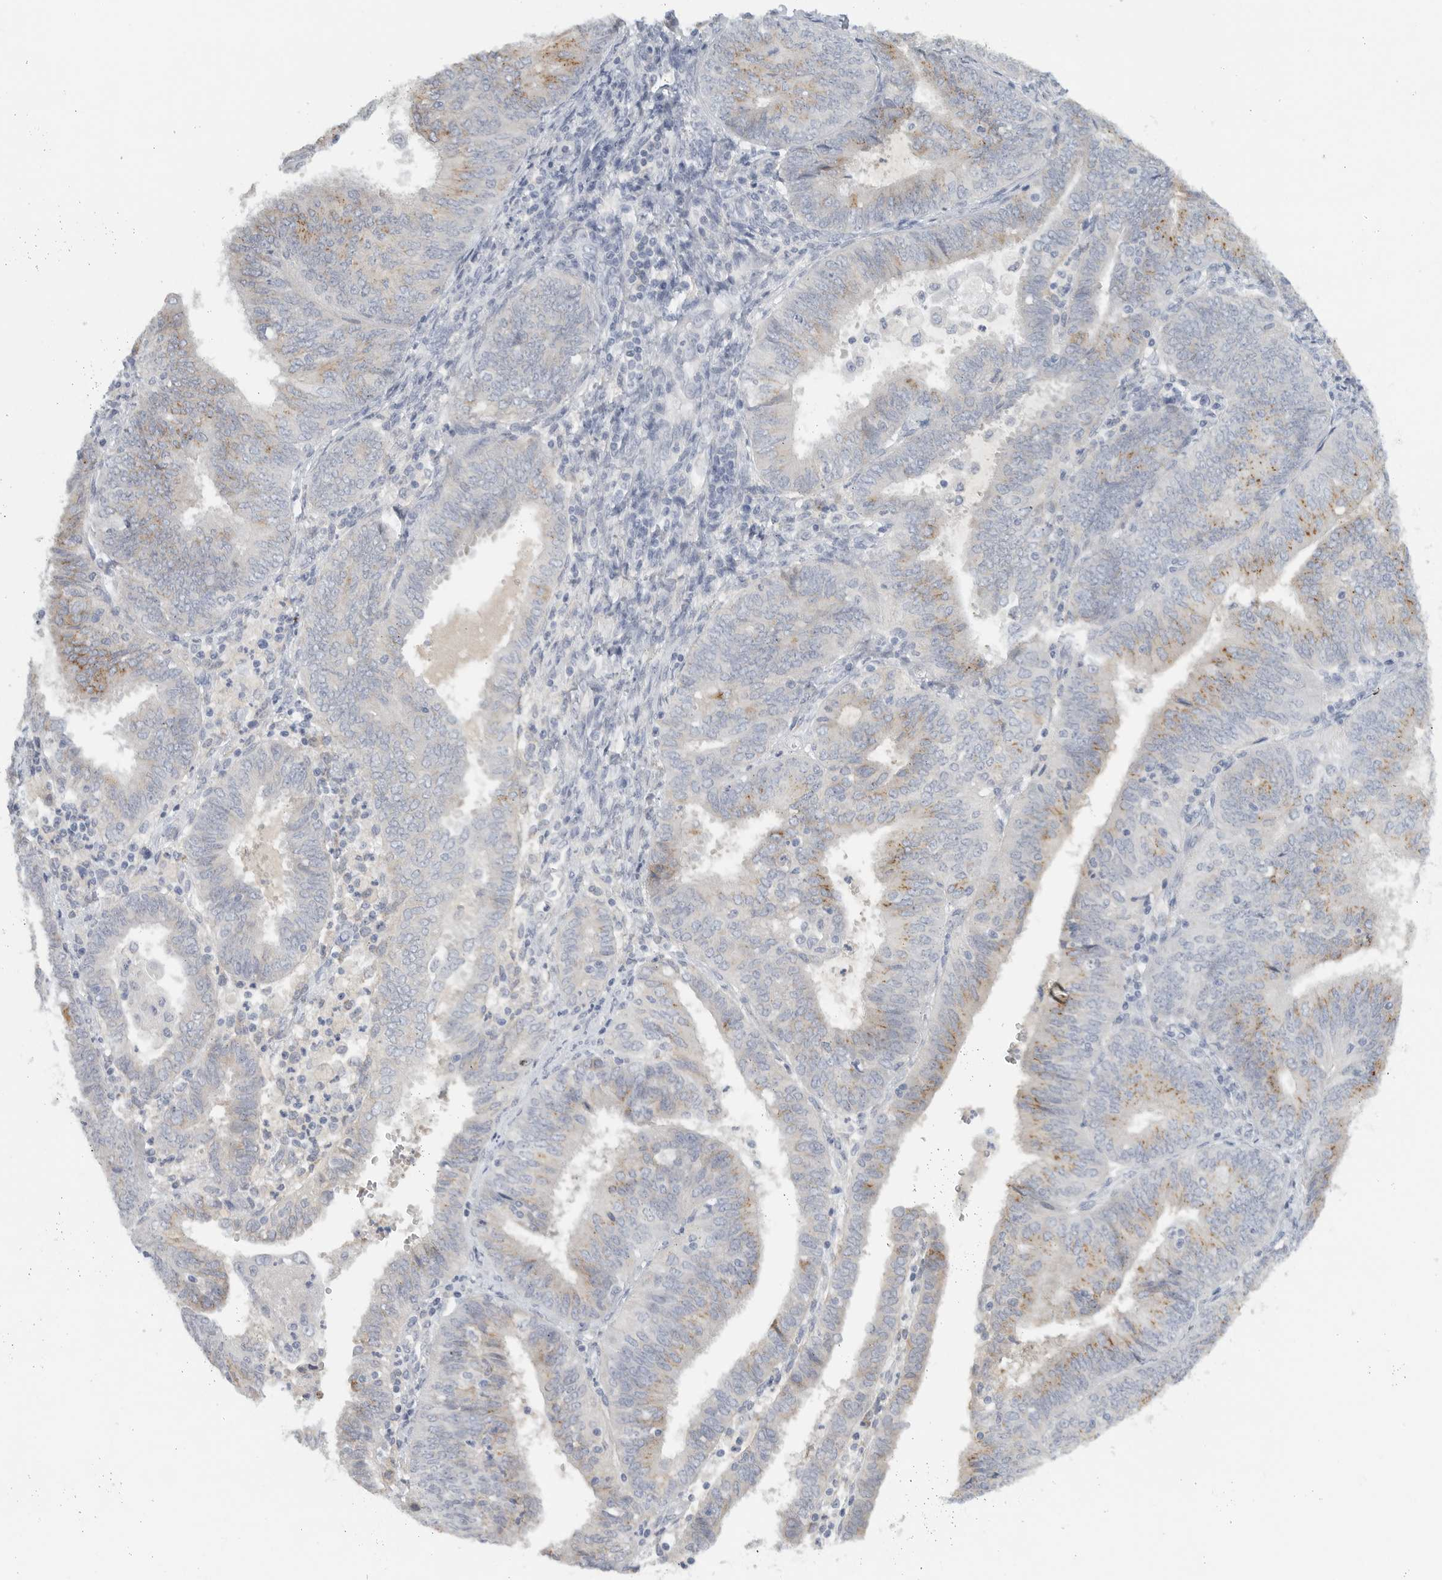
{"staining": {"intensity": "weak", "quantity": "<25%", "location": "cytoplasmic/membranous"}, "tissue": "endometrial cancer", "cell_type": "Tumor cells", "image_type": "cancer", "snomed": [{"axis": "morphology", "description": "Adenocarcinoma, NOS"}, {"axis": "topography", "description": "Endometrium"}], "caption": "A high-resolution histopathology image shows IHC staining of endometrial cancer, which demonstrates no significant staining in tumor cells.", "gene": "PAM", "patient": {"sex": "female", "age": 58}}